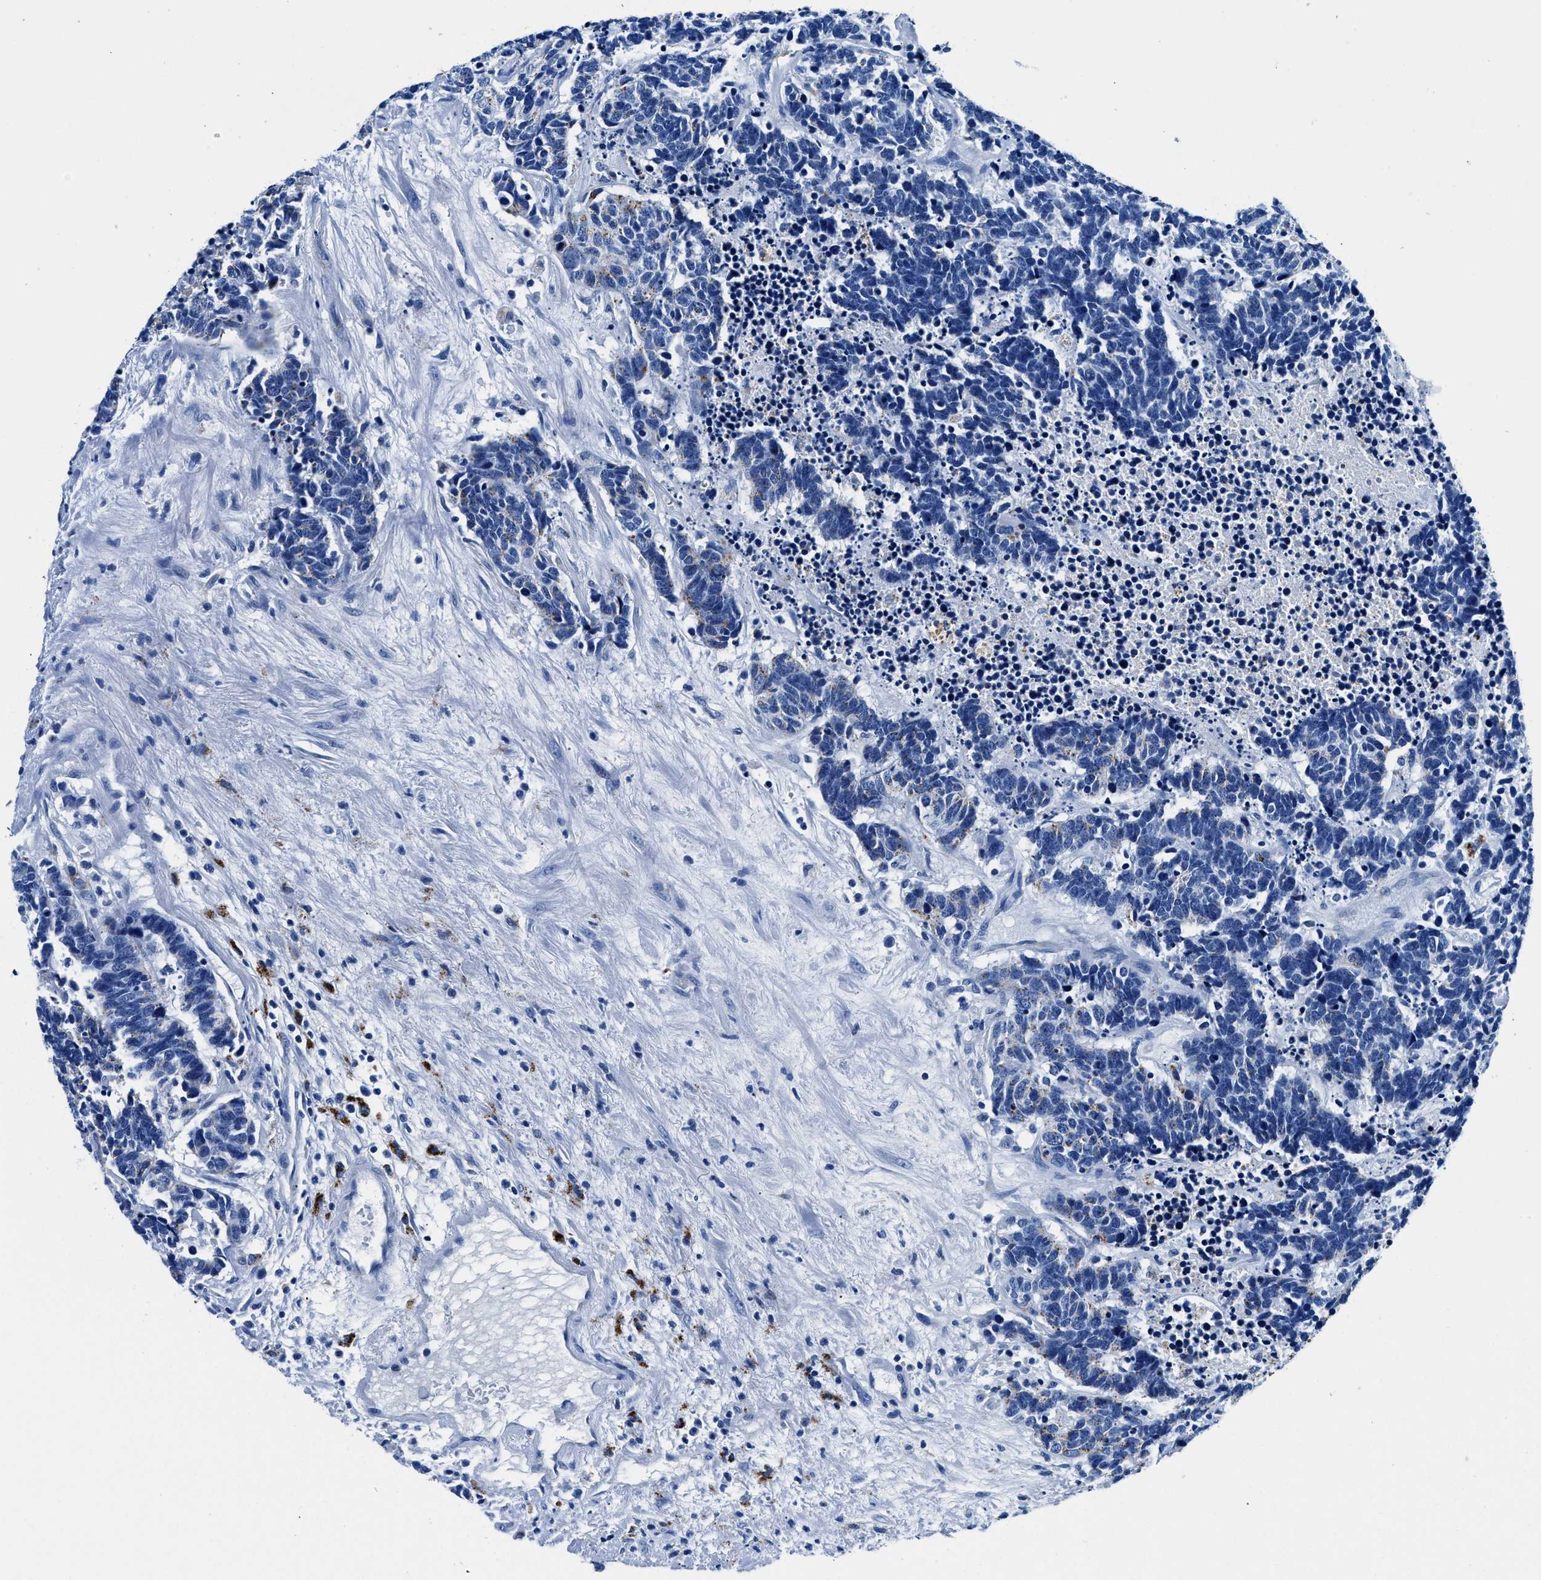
{"staining": {"intensity": "weak", "quantity": "<25%", "location": "cytoplasmic/membranous"}, "tissue": "carcinoid", "cell_type": "Tumor cells", "image_type": "cancer", "snomed": [{"axis": "morphology", "description": "Carcinoma, NOS"}, {"axis": "morphology", "description": "Carcinoid, malignant, NOS"}, {"axis": "topography", "description": "Urinary bladder"}], "caption": "An image of carcinoid (malignant) stained for a protein reveals no brown staining in tumor cells.", "gene": "OR14K1", "patient": {"sex": "male", "age": 57}}